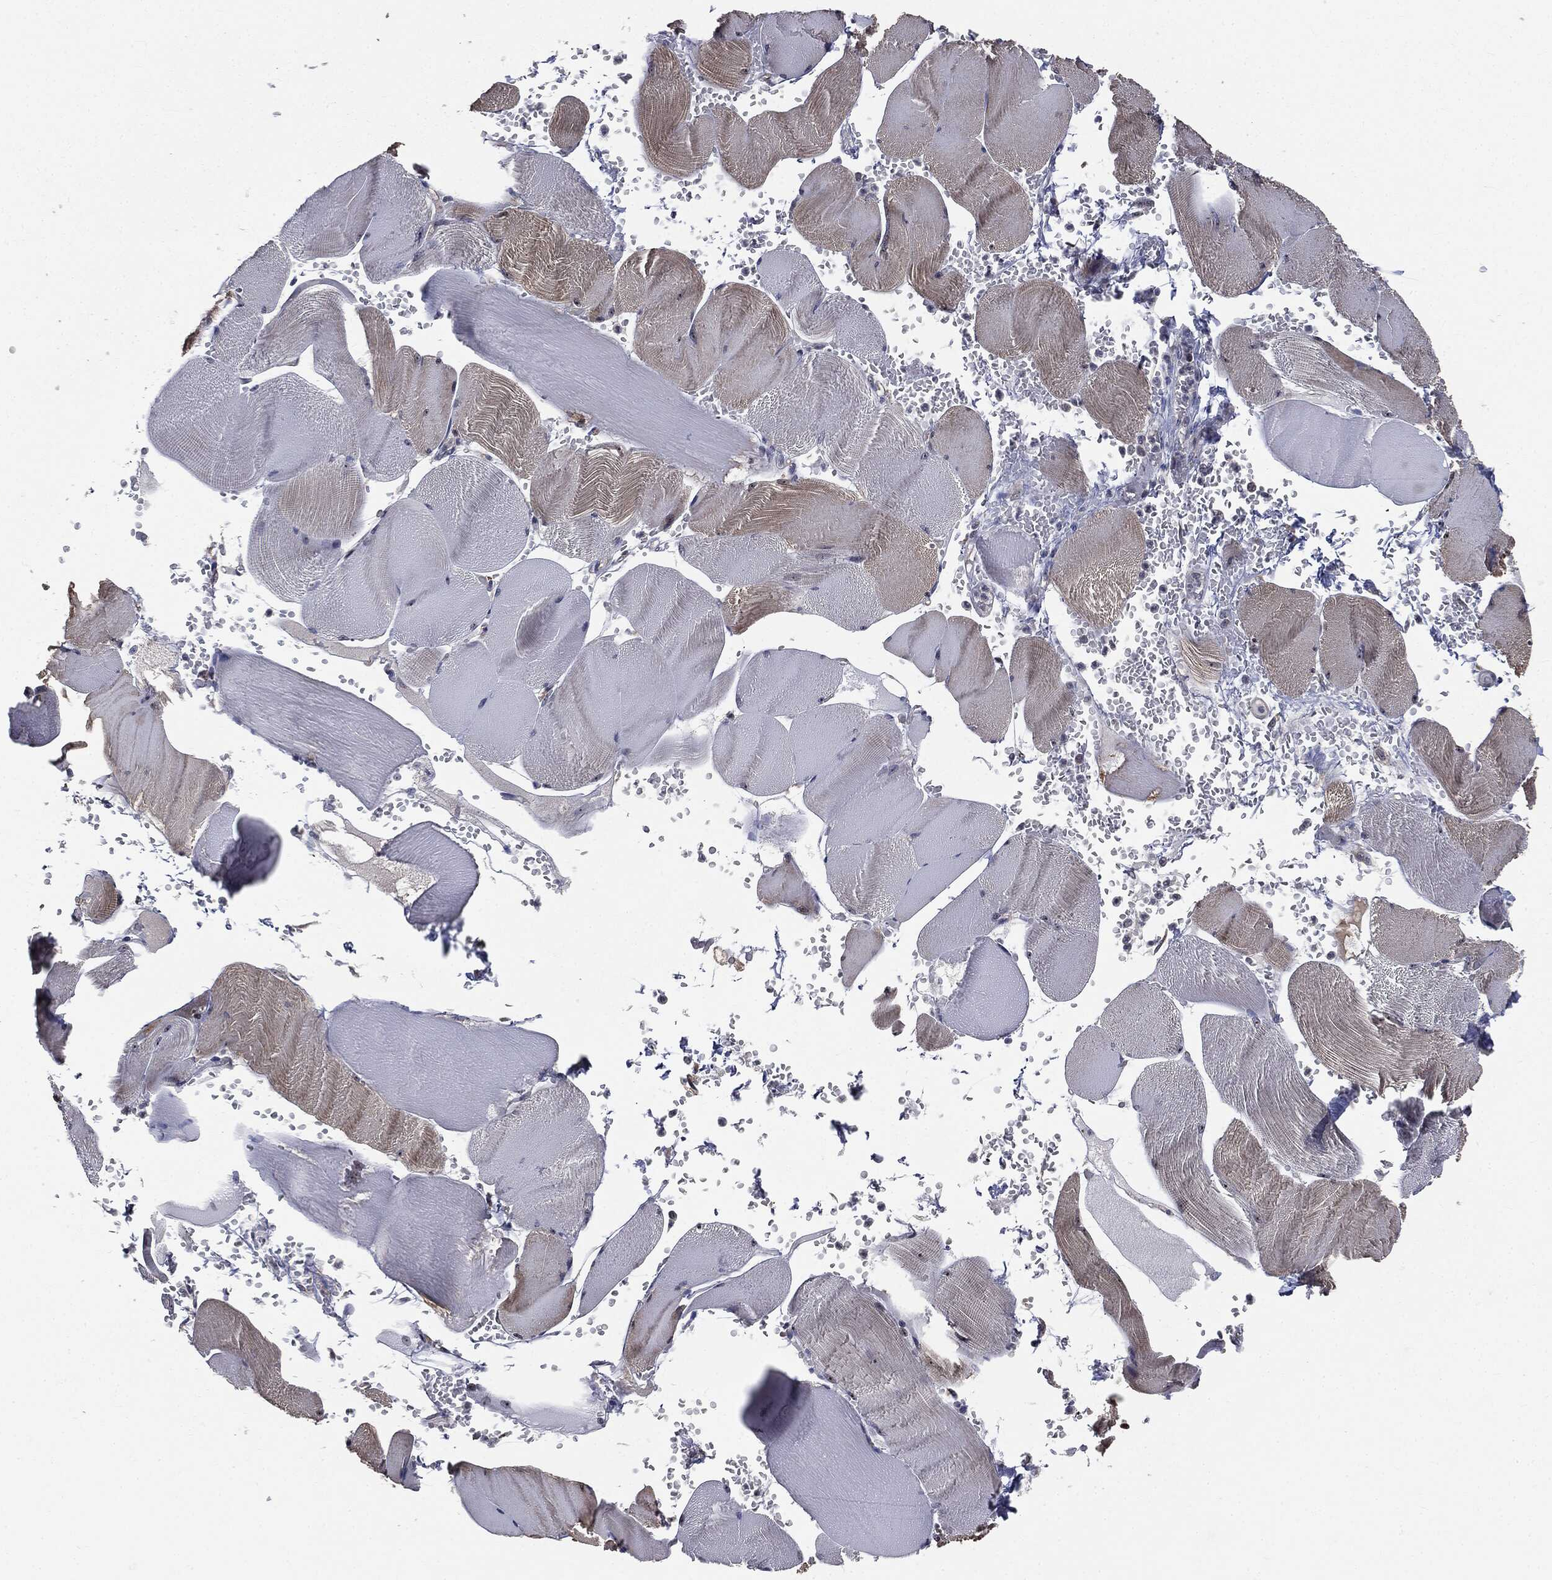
{"staining": {"intensity": "weak", "quantity": "<25%", "location": "cytoplasmic/membranous"}, "tissue": "skeletal muscle", "cell_type": "Myocytes", "image_type": "normal", "snomed": [{"axis": "morphology", "description": "Normal tissue, NOS"}, {"axis": "topography", "description": "Skeletal muscle"}], "caption": "IHC of normal skeletal muscle demonstrates no expression in myocytes.", "gene": "TRMT1L", "patient": {"sex": "male", "age": 56}}